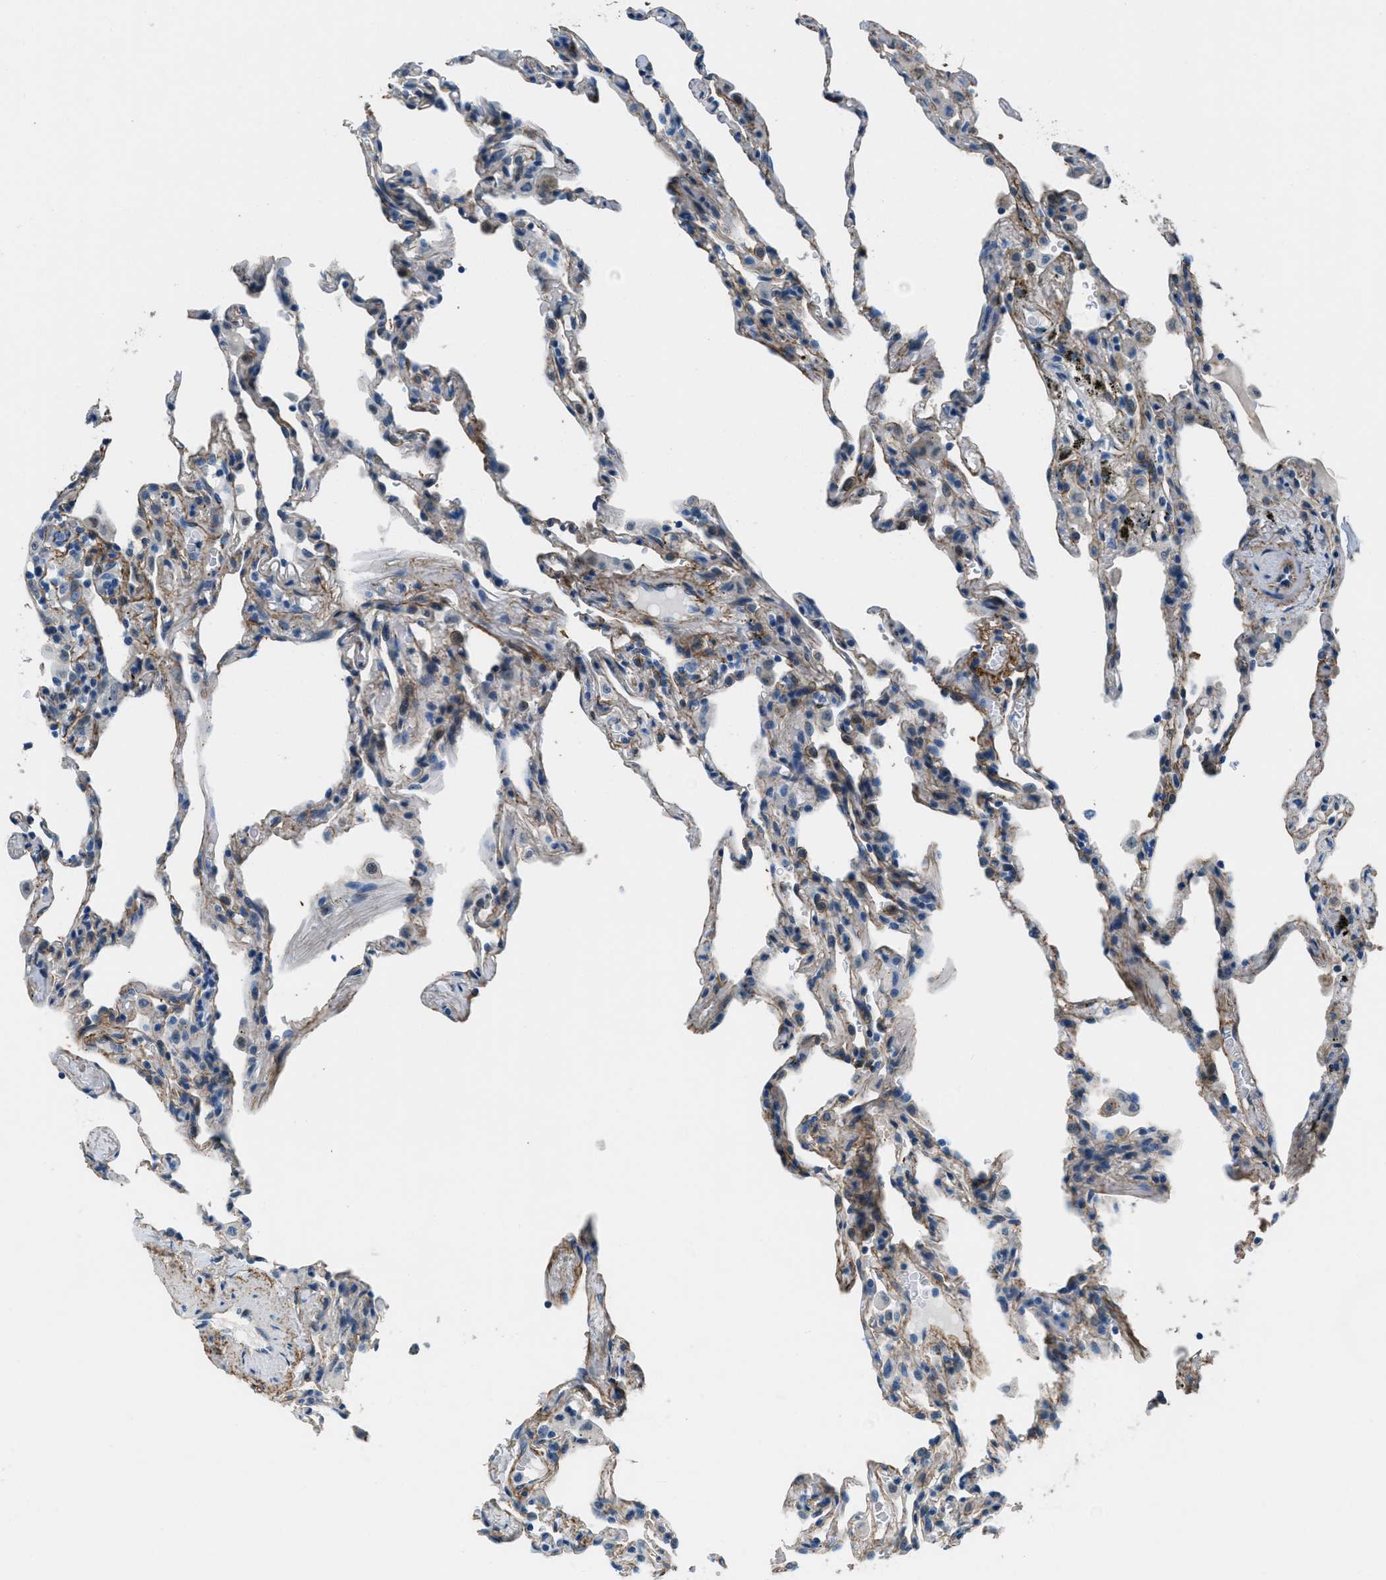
{"staining": {"intensity": "weak", "quantity": "<25%", "location": "cytoplasmic/membranous"}, "tissue": "lung", "cell_type": "Alveolar cells", "image_type": "normal", "snomed": [{"axis": "morphology", "description": "Normal tissue, NOS"}, {"axis": "topography", "description": "Lung"}], "caption": "Immunohistochemical staining of normal lung demonstrates no significant expression in alveolar cells.", "gene": "FBN1", "patient": {"sex": "male", "age": 59}}